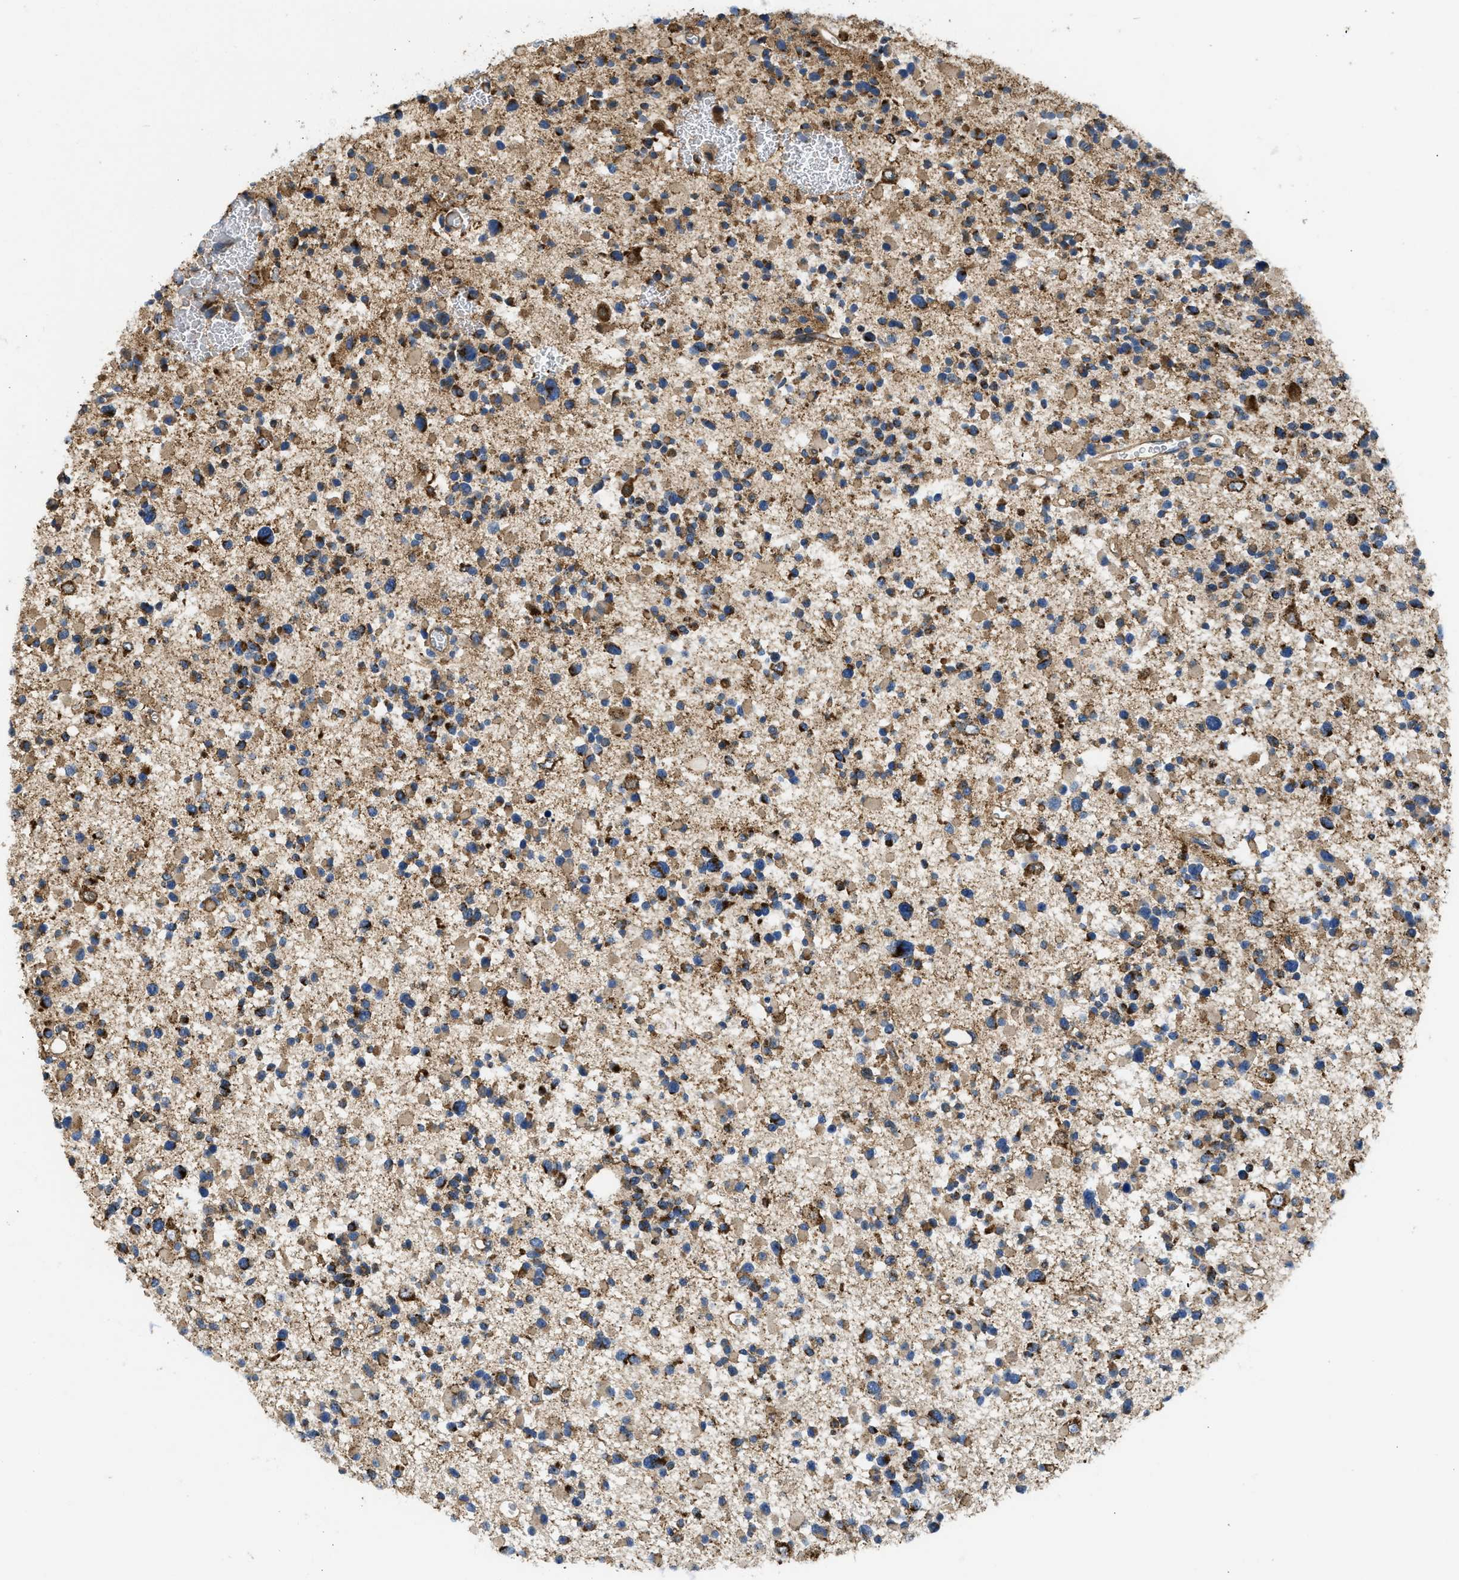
{"staining": {"intensity": "strong", "quantity": ">75%", "location": "cytoplasmic/membranous"}, "tissue": "glioma", "cell_type": "Tumor cells", "image_type": "cancer", "snomed": [{"axis": "morphology", "description": "Glioma, malignant, Low grade"}, {"axis": "topography", "description": "Brain"}], "caption": "About >75% of tumor cells in glioma display strong cytoplasmic/membranous protein staining as visualized by brown immunohistochemical staining.", "gene": "OPTN", "patient": {"sex": "female", "age": 22}}